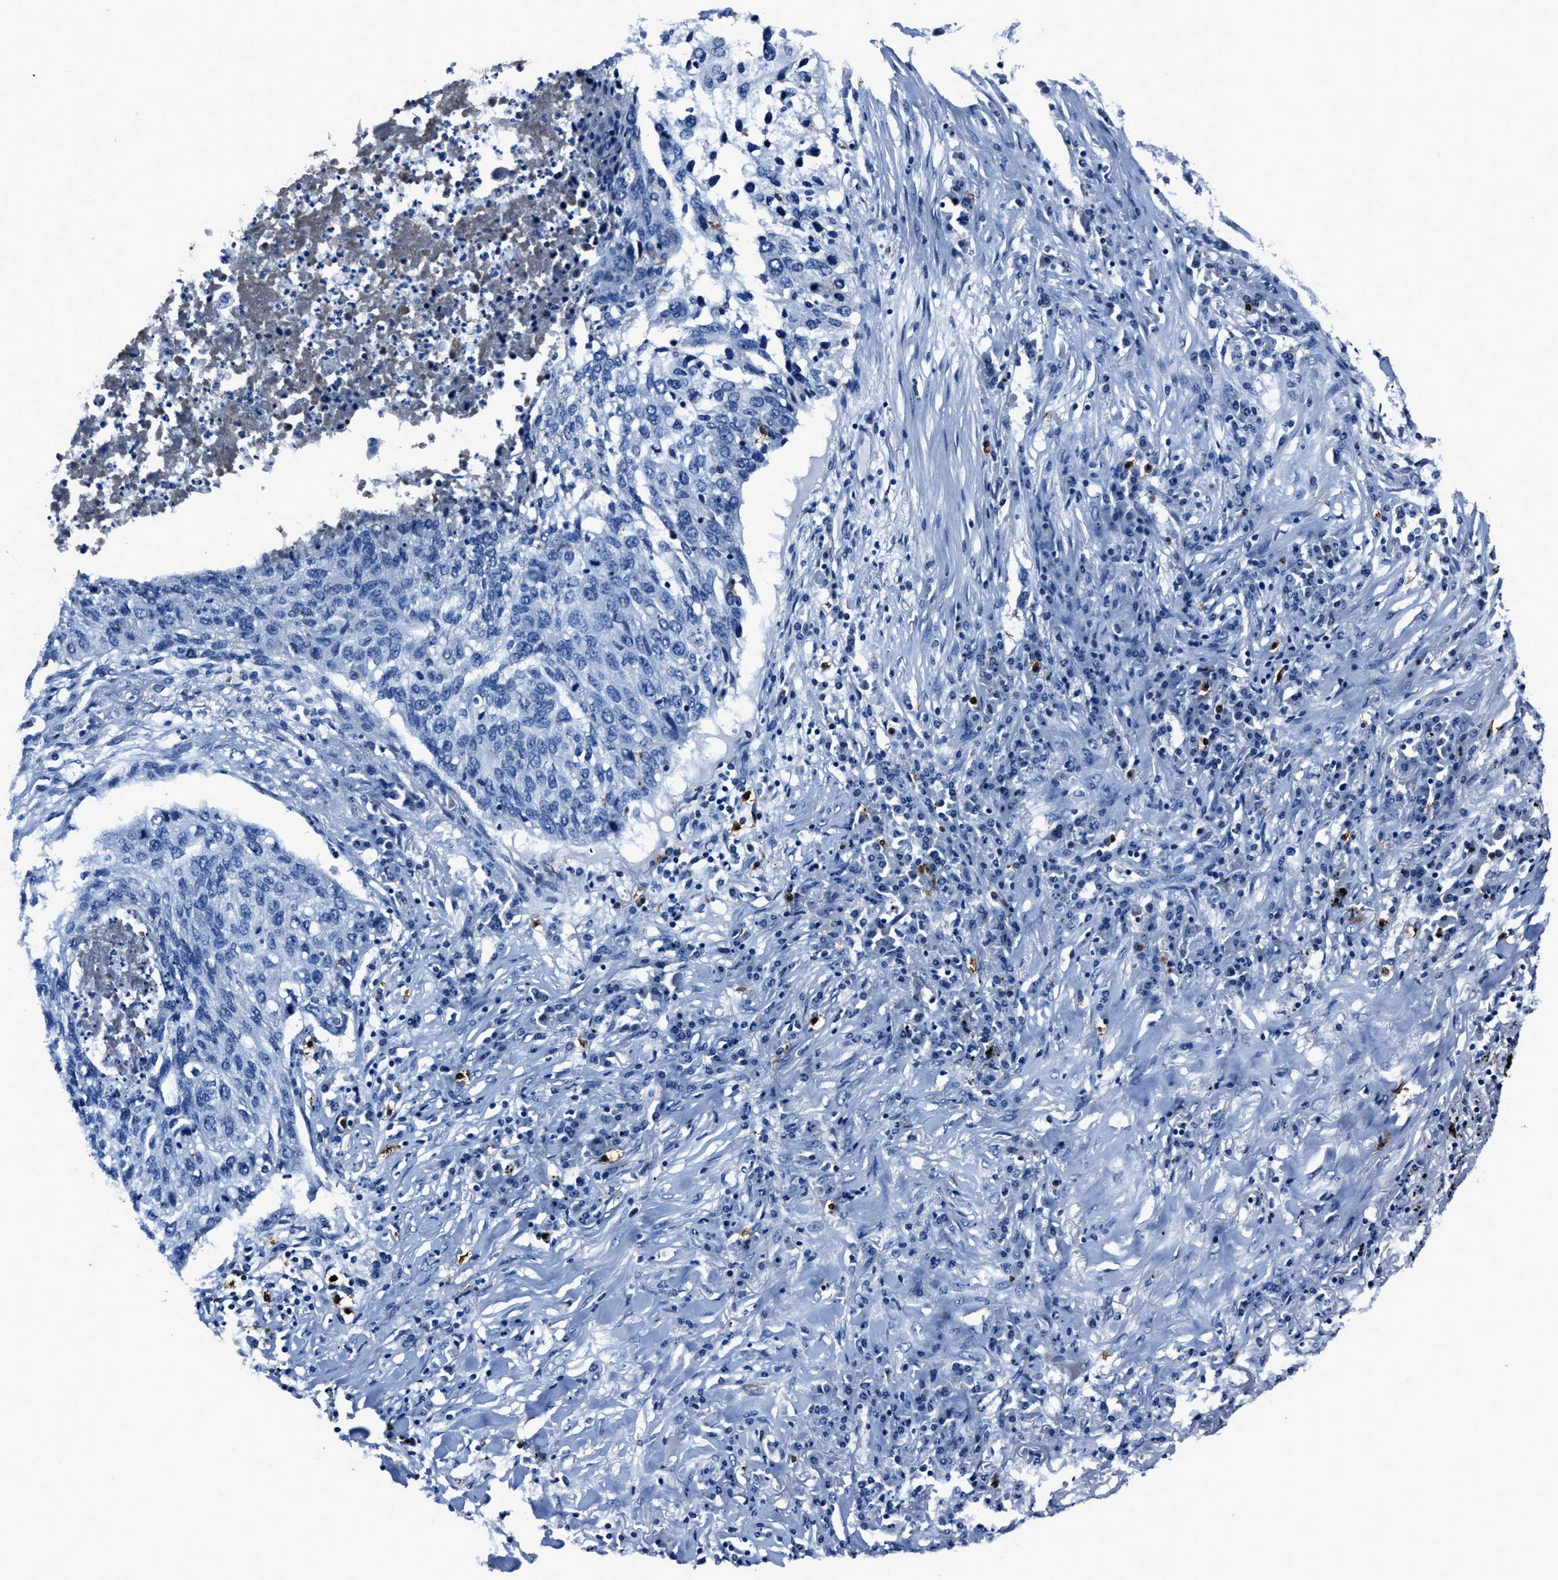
{"staining": {"intensity": "negative", "quantity": "none", "location": "none"}, "tissue": "lung cancer", "cell_type": "Tumor cells", "image_type": "cancer", "snomed": [{"axis": "morphology", "description": "Squamous cell carcinoma, NOS"}, {"axis": "topography", "description": "Lung"}], "caption": "A photomicrograph of lung squamous cell carcinoma stained for a protein exhibits no brown staining in tumor cells.", "gene": "FGL2", "patient": {"sex": "female", "age": 63}}